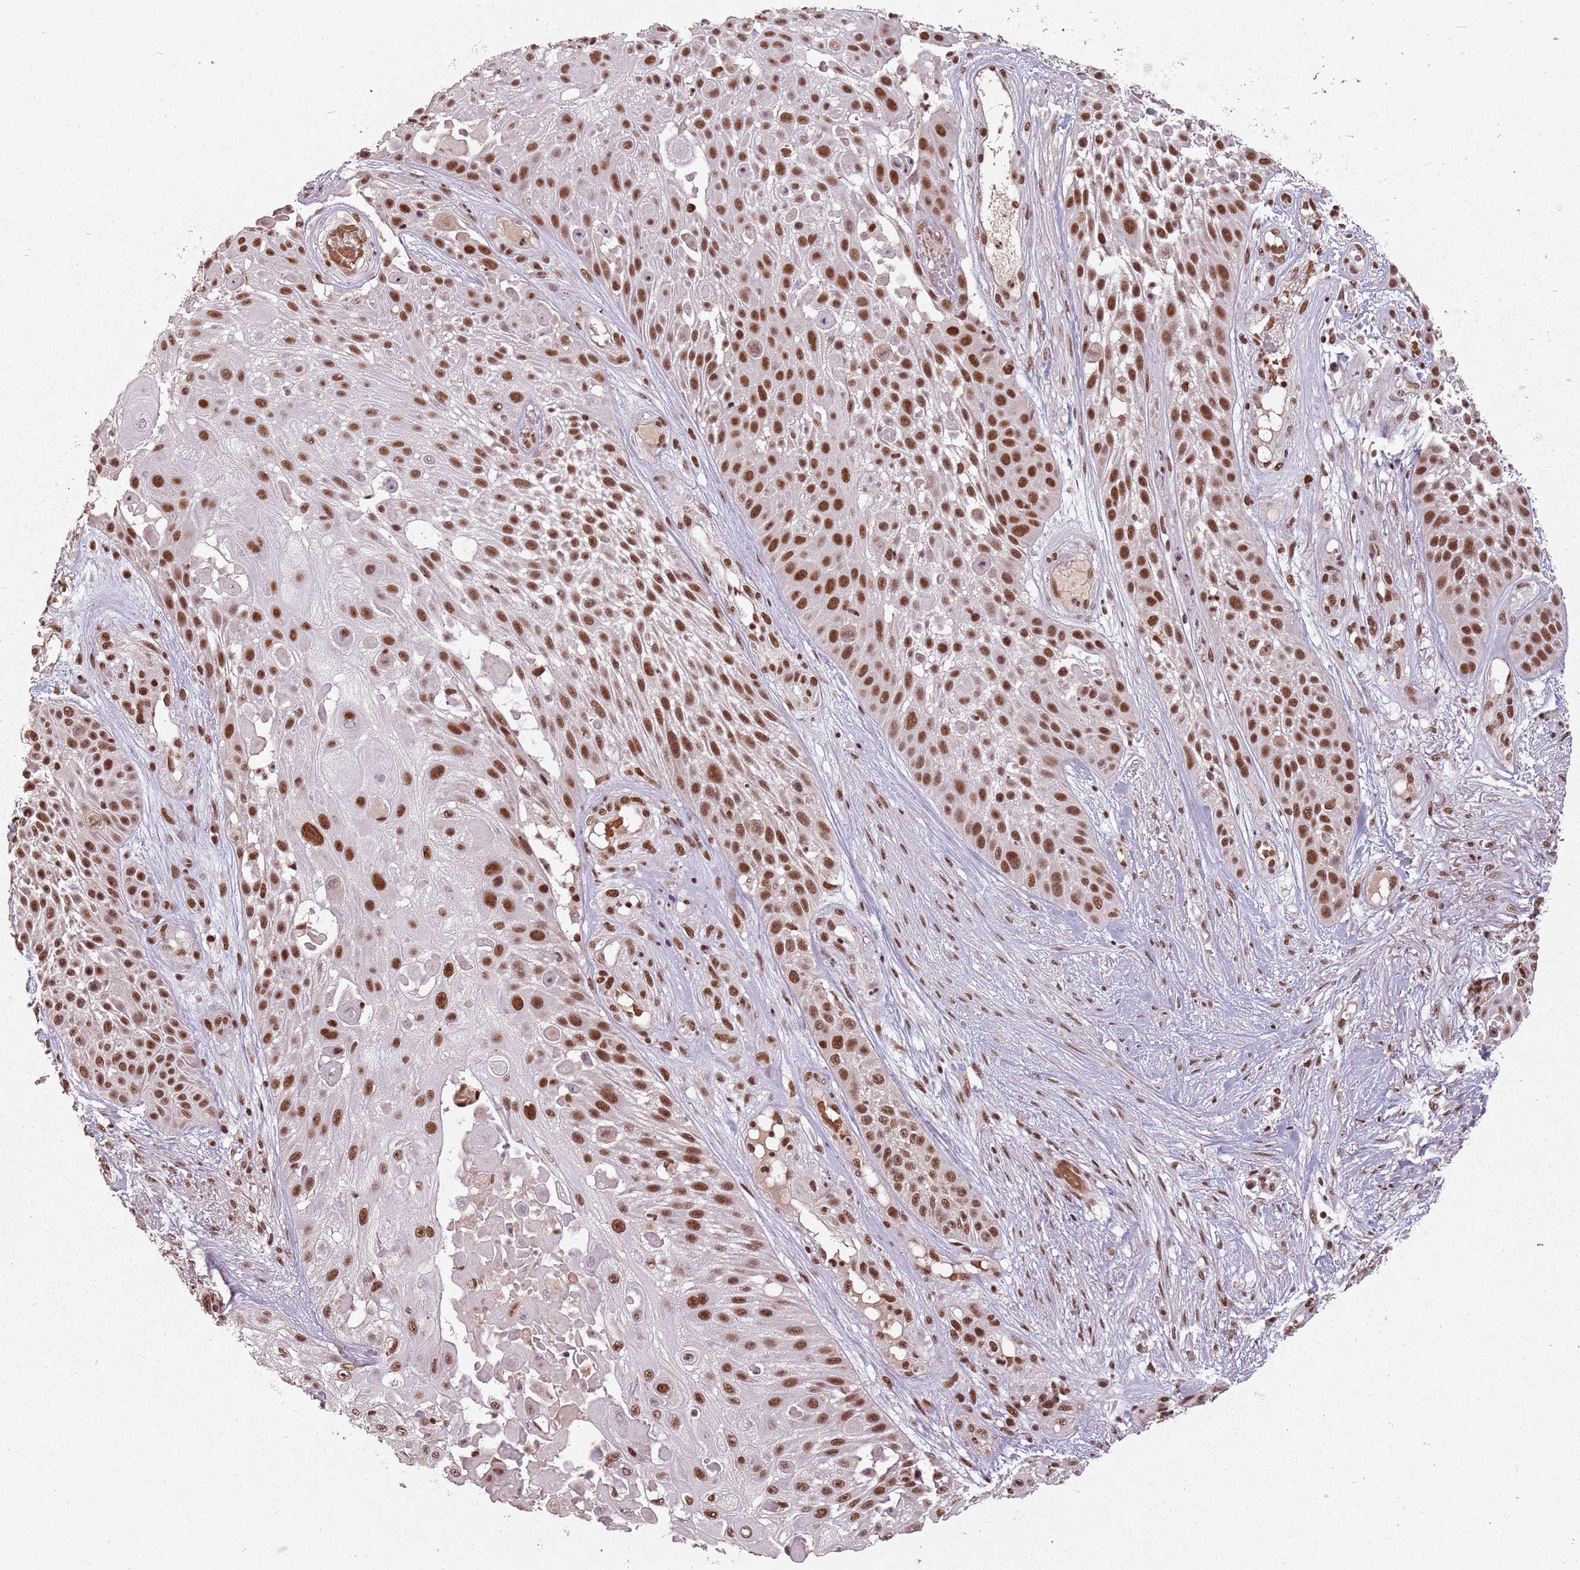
{"staining": {"intensity": "moderate", "quantity": ">75%", "location": "nuclear"}, "tissue": "skin cancer", "cell_type": "Tumor cells", "image_type": "cancer", "snomed": [{"axis": "morphology", "description": "Squamous cell carcinoma, NOS"}, {"axis": "topography", "description": "Skin"}], "caption": "Moderate nuclear positivity for a protein is appreciated in approximately >75% of tumor cells of skin squamous cell carcinoma using immunohistochemistry.", "gene": "NCBP1", "patient": {"sex": "female", "age": 86}}